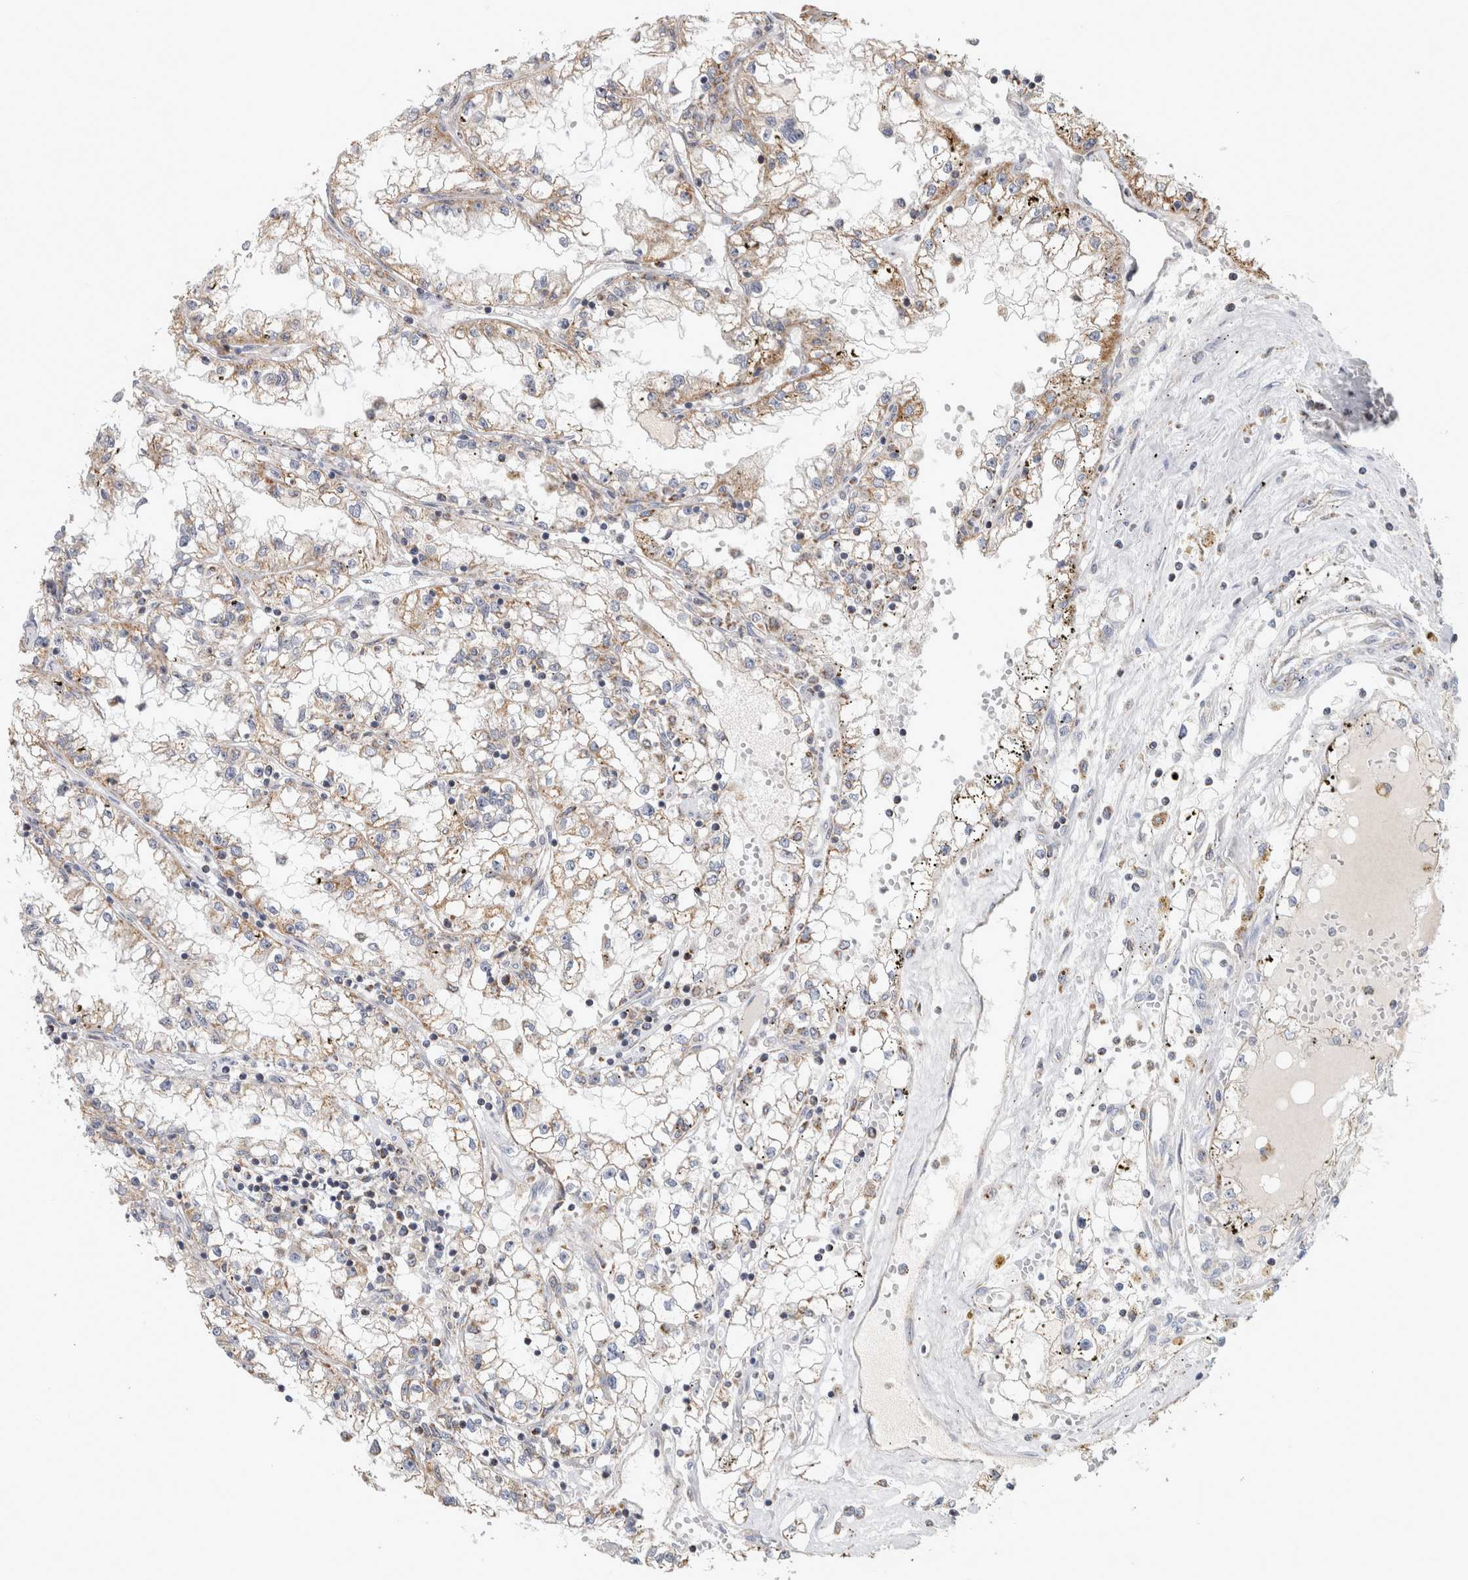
{"staining": {"intensity": "moderate", "quantity": "<25%", "location": "cytoplasmic/membranous"}, "tissue": "renal cancer", "cell_type": "Tumor cells", "image_type": "cancer", "snomed": [{"axis": "morphology", "description": "Adenocarcinoma, NOS"}, {"axis": "topography", "description": "Kidney"}], "caption": "Immunohistochemistry photomicrograph of neoplastic tissue: adenocarcinoma (renal) stained using IHC reveals low levels of moderate protein expression localized specifically in the cytoplasmic/membranous of tumor cells, appearing as a cytoplasmic/membranous brown color.", "gene": "ST8SIA1", "patient": {"sex": "male", "age": 56}}